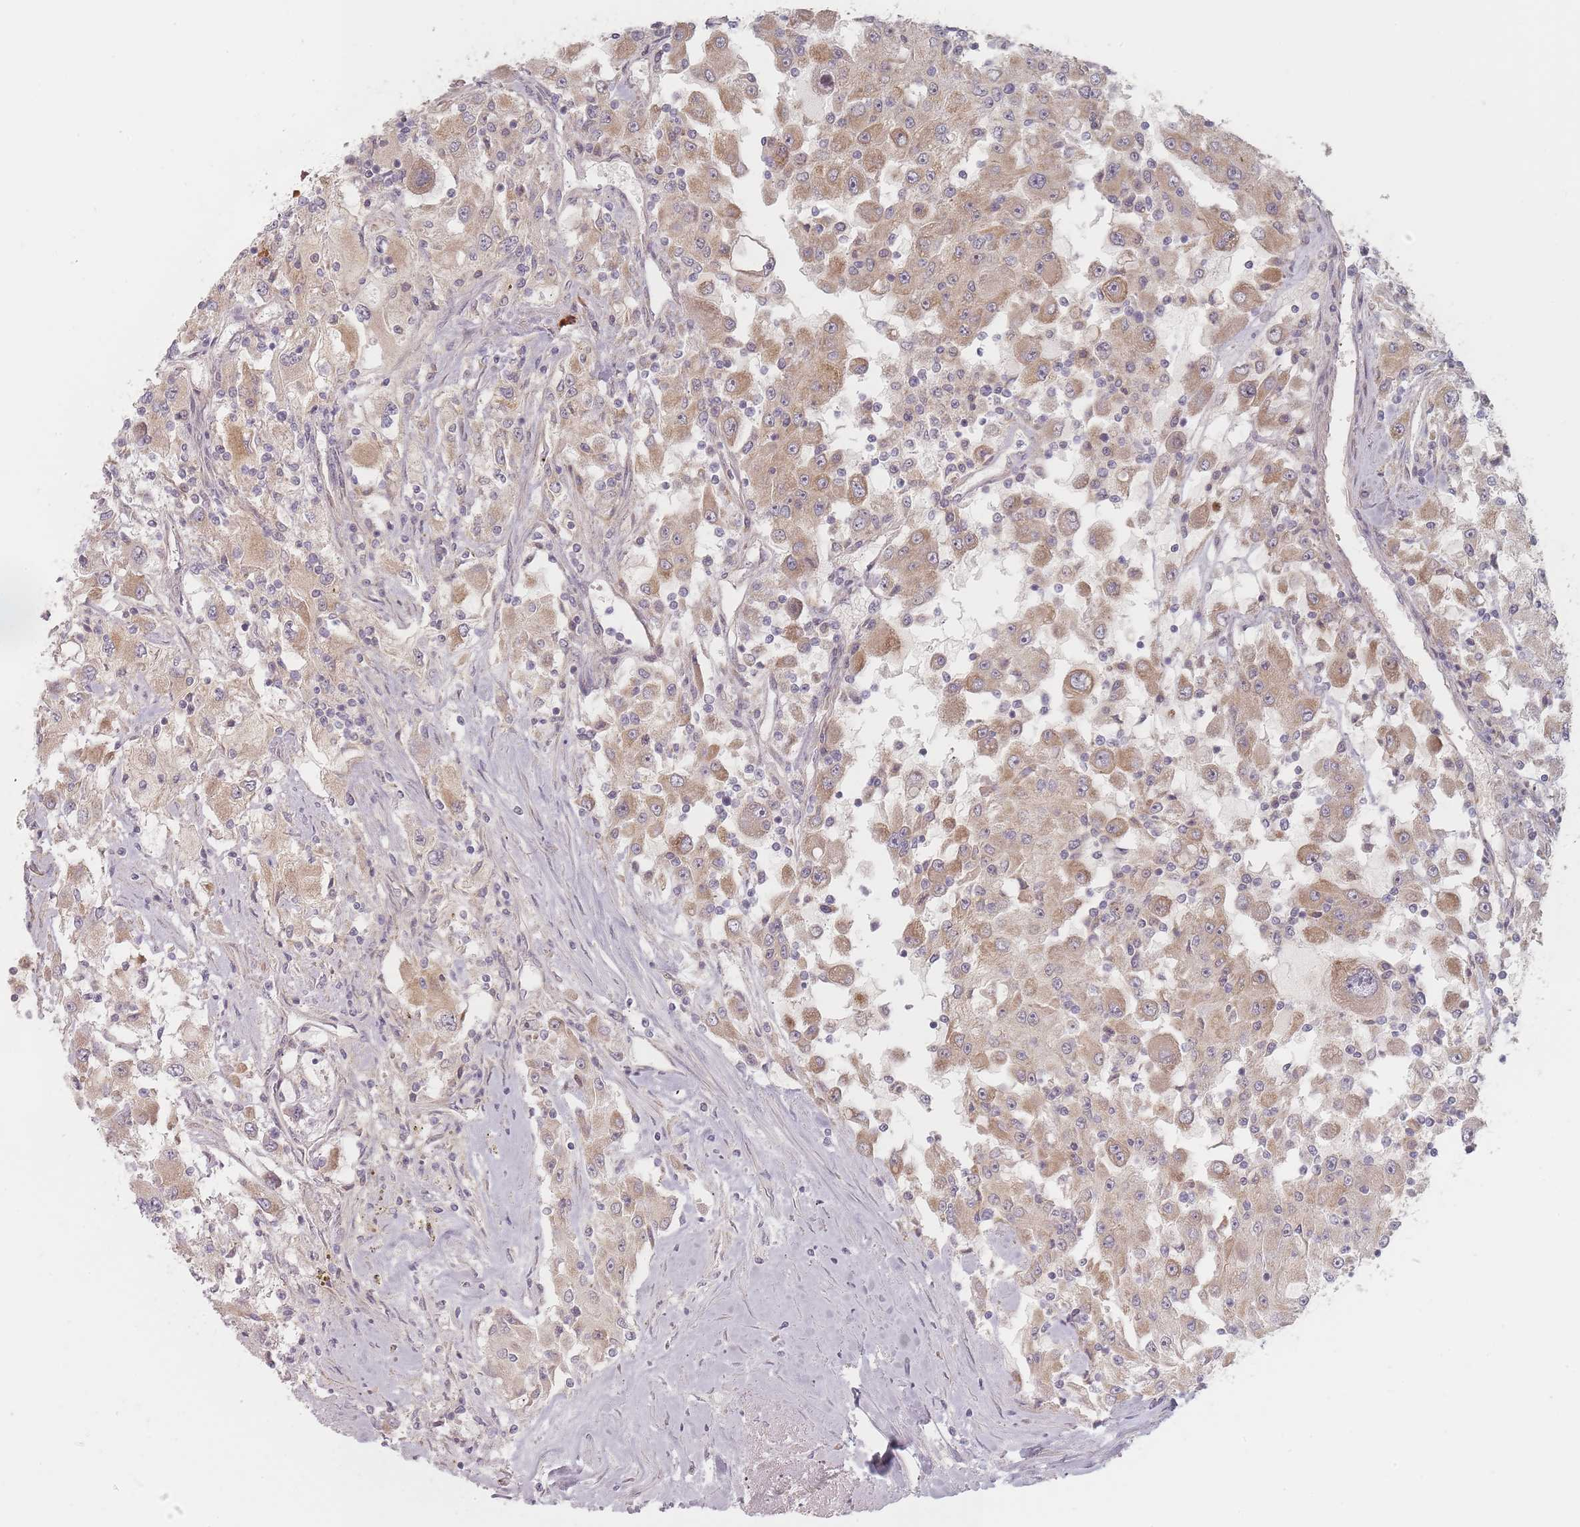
{"staining": {"intensity": "moderate", "quantity": ">75%", "location": "cytoplasmic/membranous"}, "tissue": "renal cancer", "cell_type": "Tumor cells", "image_type": "cancer", "snomed": [{"axis": "morphology", "description": "Adenocarcinoma, NOS"}, {"axis": "topography", "description": "Kidney"}], "caption": "Immunohistochemistry (IHC) image of renal cancer (adenocarcinoma) stained for a protein (brown), which shows medium levels of moderate cytoplasmic/membranous positivity in approximately >75% of tumor cells.", "gene": "ZKSCAN7", "patient": {"sex": "female", "age": 67}}